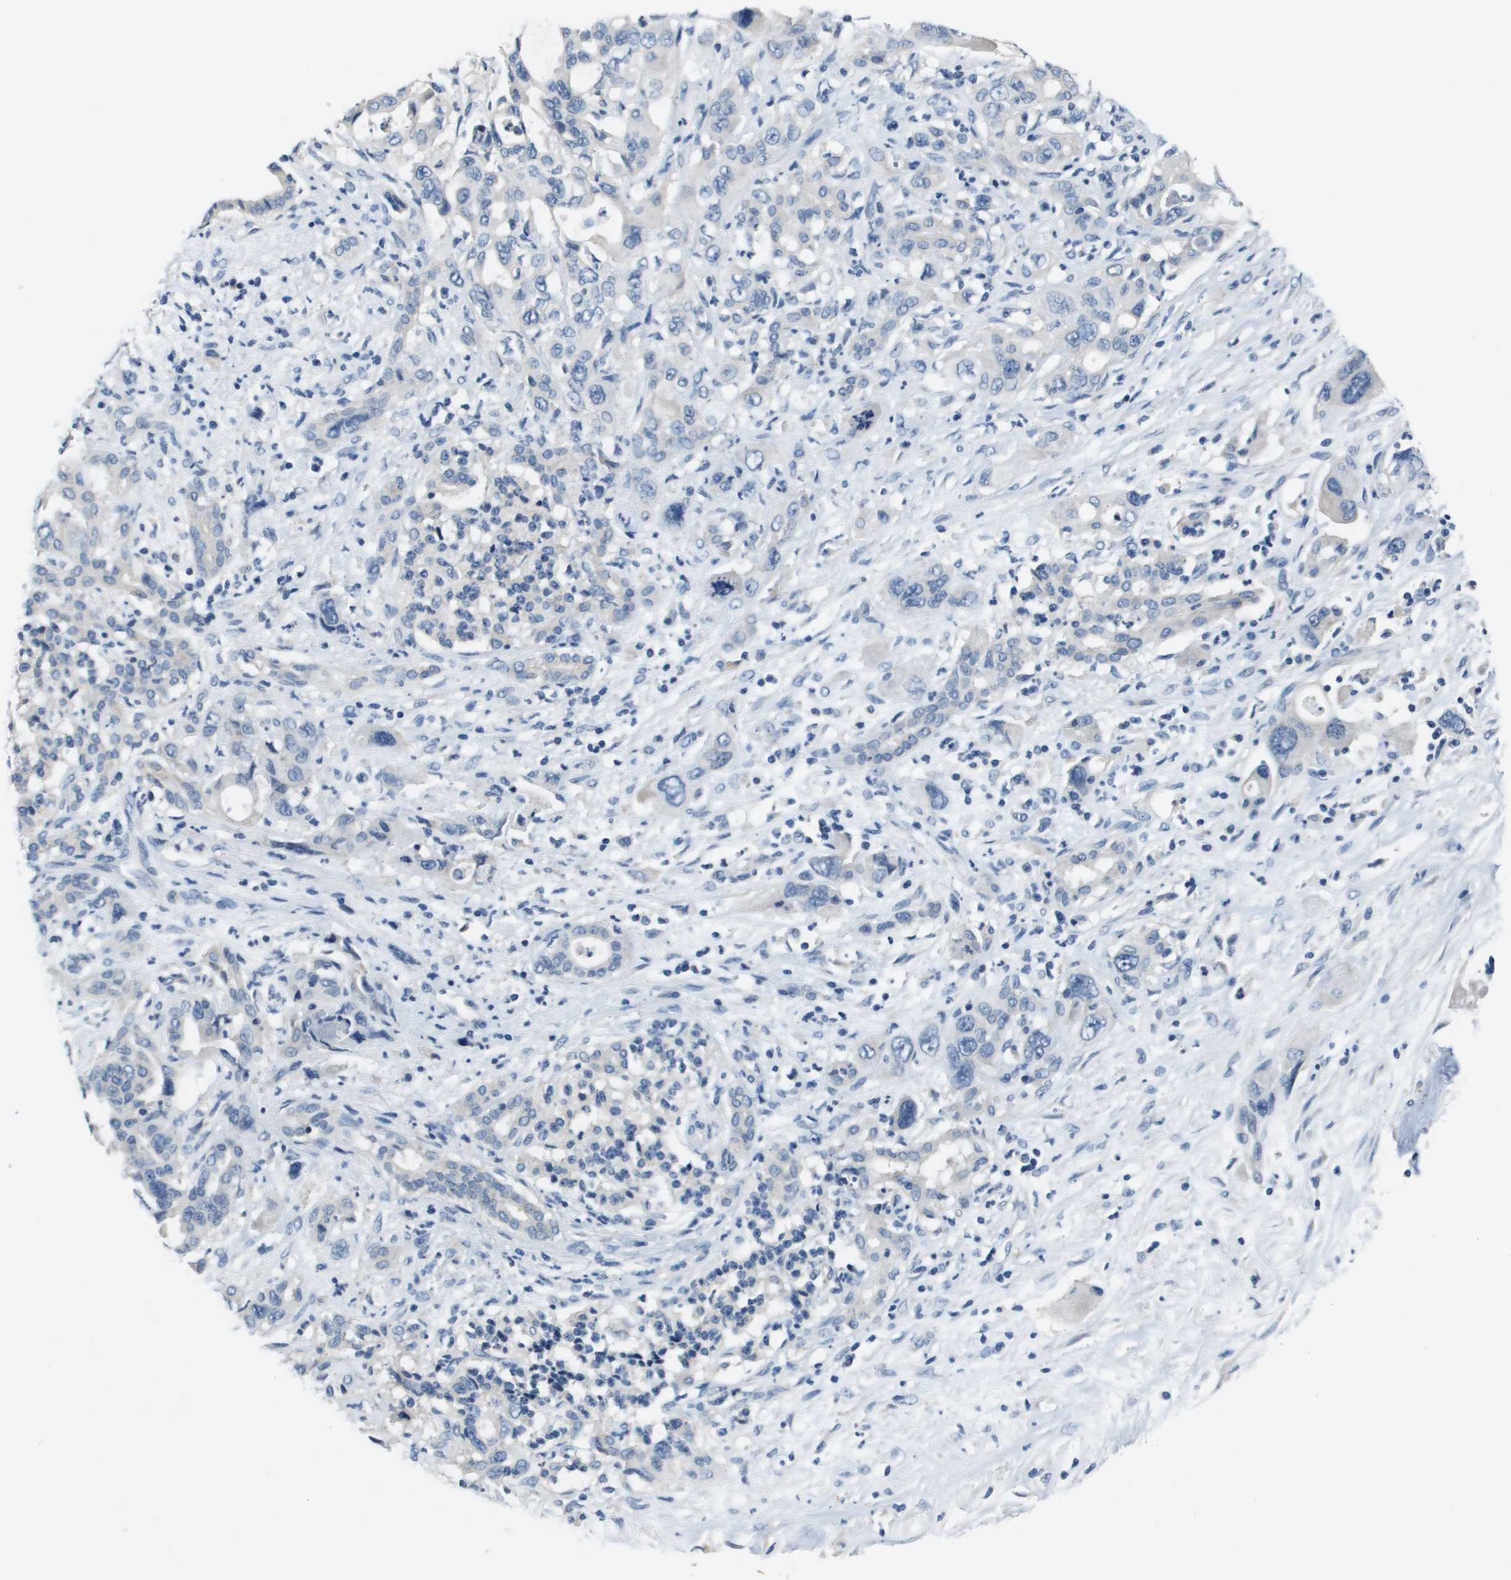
{"staining": {"intensity": "negative", "quantity": "none", "location": "none"}, "tissue": "pancreatic cancer", "cell_type": "Tumor cells", "image_type": "cancer", "snomed": [{"axis": "morphology", "description": "Adenocarcinoma, NOS"}, {"axis": "topography", "description": "Pancreas"}], "caption": "Immunohistochemistry (IHC) histopathology image of neoplastic tissue: human pancreatic cancer (adenocarcinoma) stained with DAB (3,3'-diaminobenzidine) reveals no significant protein expression in tumor cells.", "gene": "NCS1", "patient": {"sex": "male", "age": 46}}